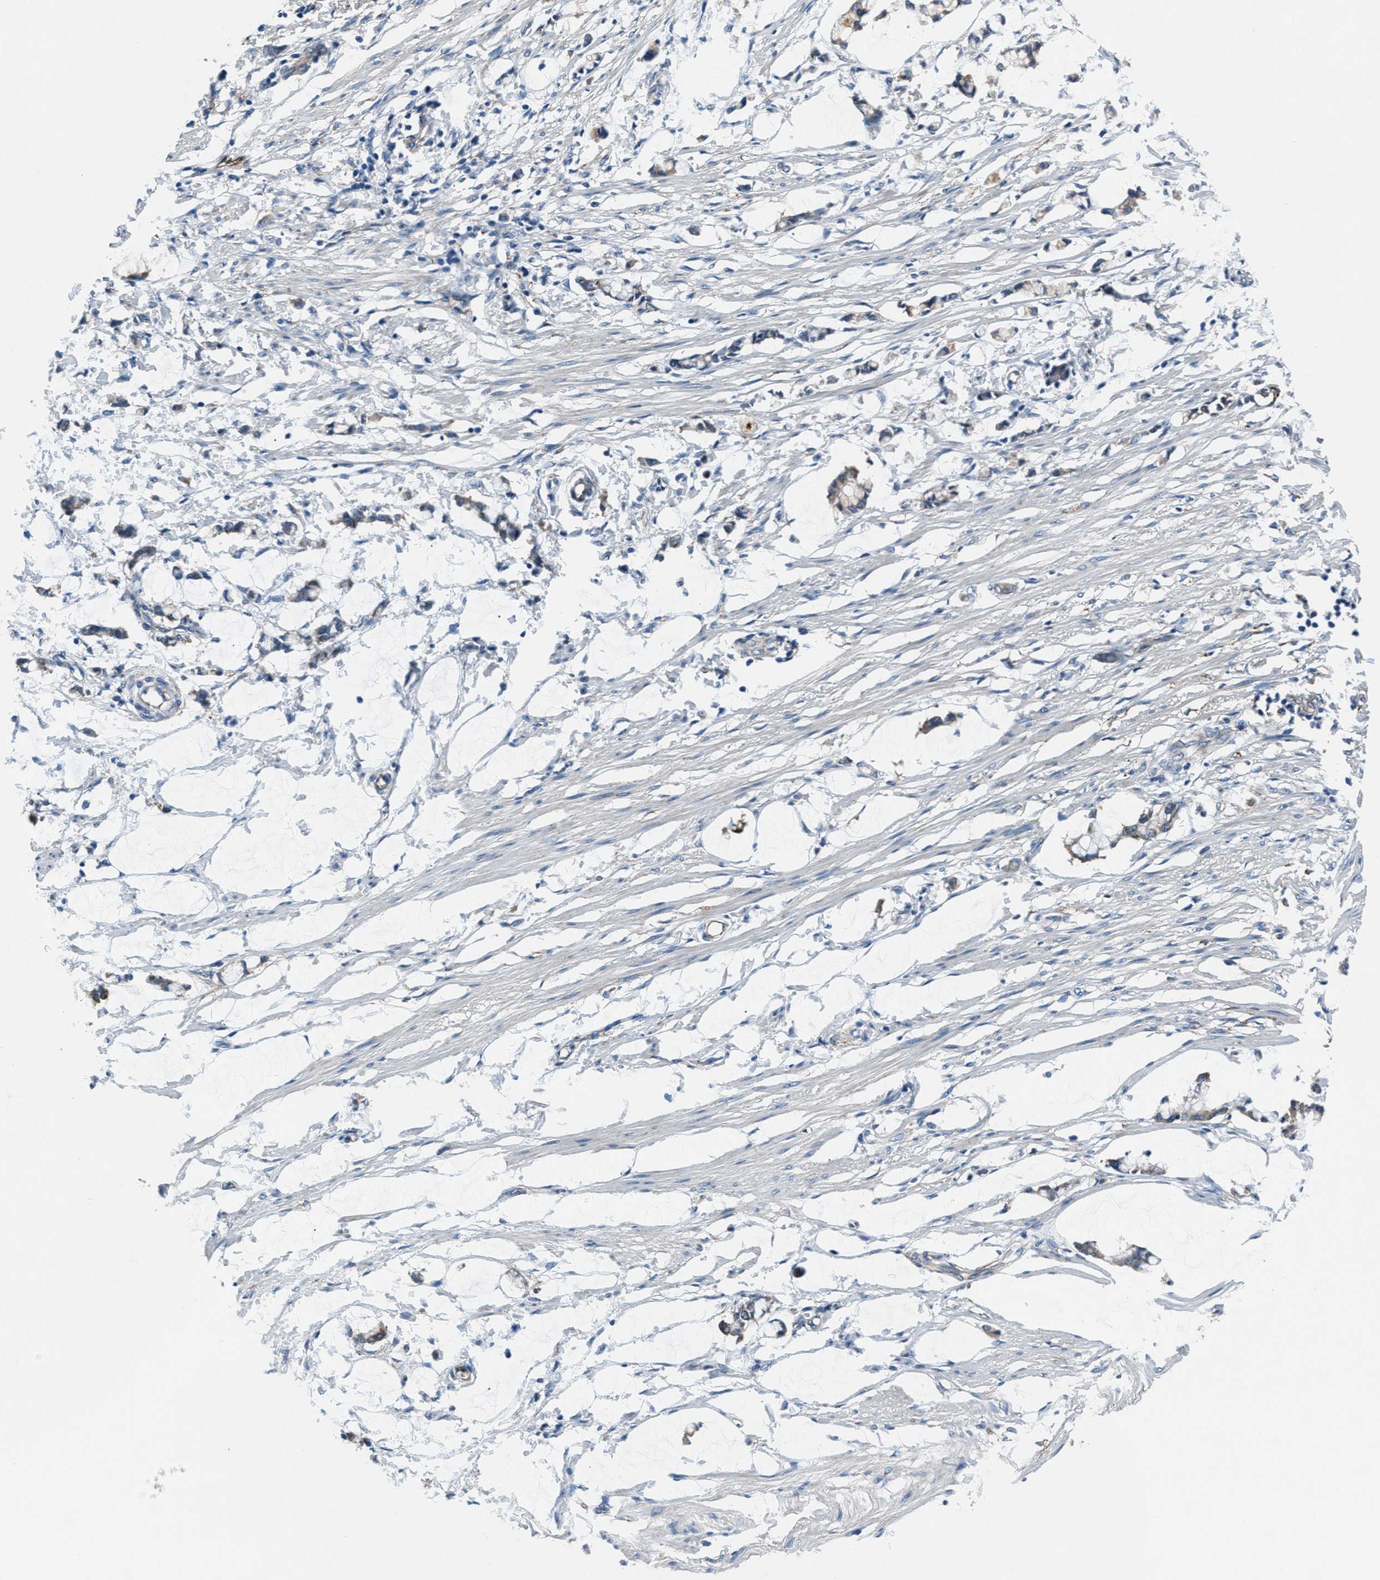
{"staining": {"intensity": "negative", "quantity": "none", "location": "none"}, "tissue": "smooth muscle", "cell_type": "Smooth muscle cells", "image_type": "normal", "snomed": [{"axis": "morphology", "description": "Normal tissue, NOS"}, {"axis": "morphology", "description": "Adenocarcinoma, NOS"}, {"axis": "topography", "description": "Smooth muscle"}, {"axis": "topography", "description": "Colon"}], "caption": "This is an immunohistochemistry micrograph of benign smooth muscle. There is no positivity in smooth muscle cells.", "gene": "PRTFDC1", "patient": {"sex": "male", "age": 14}}